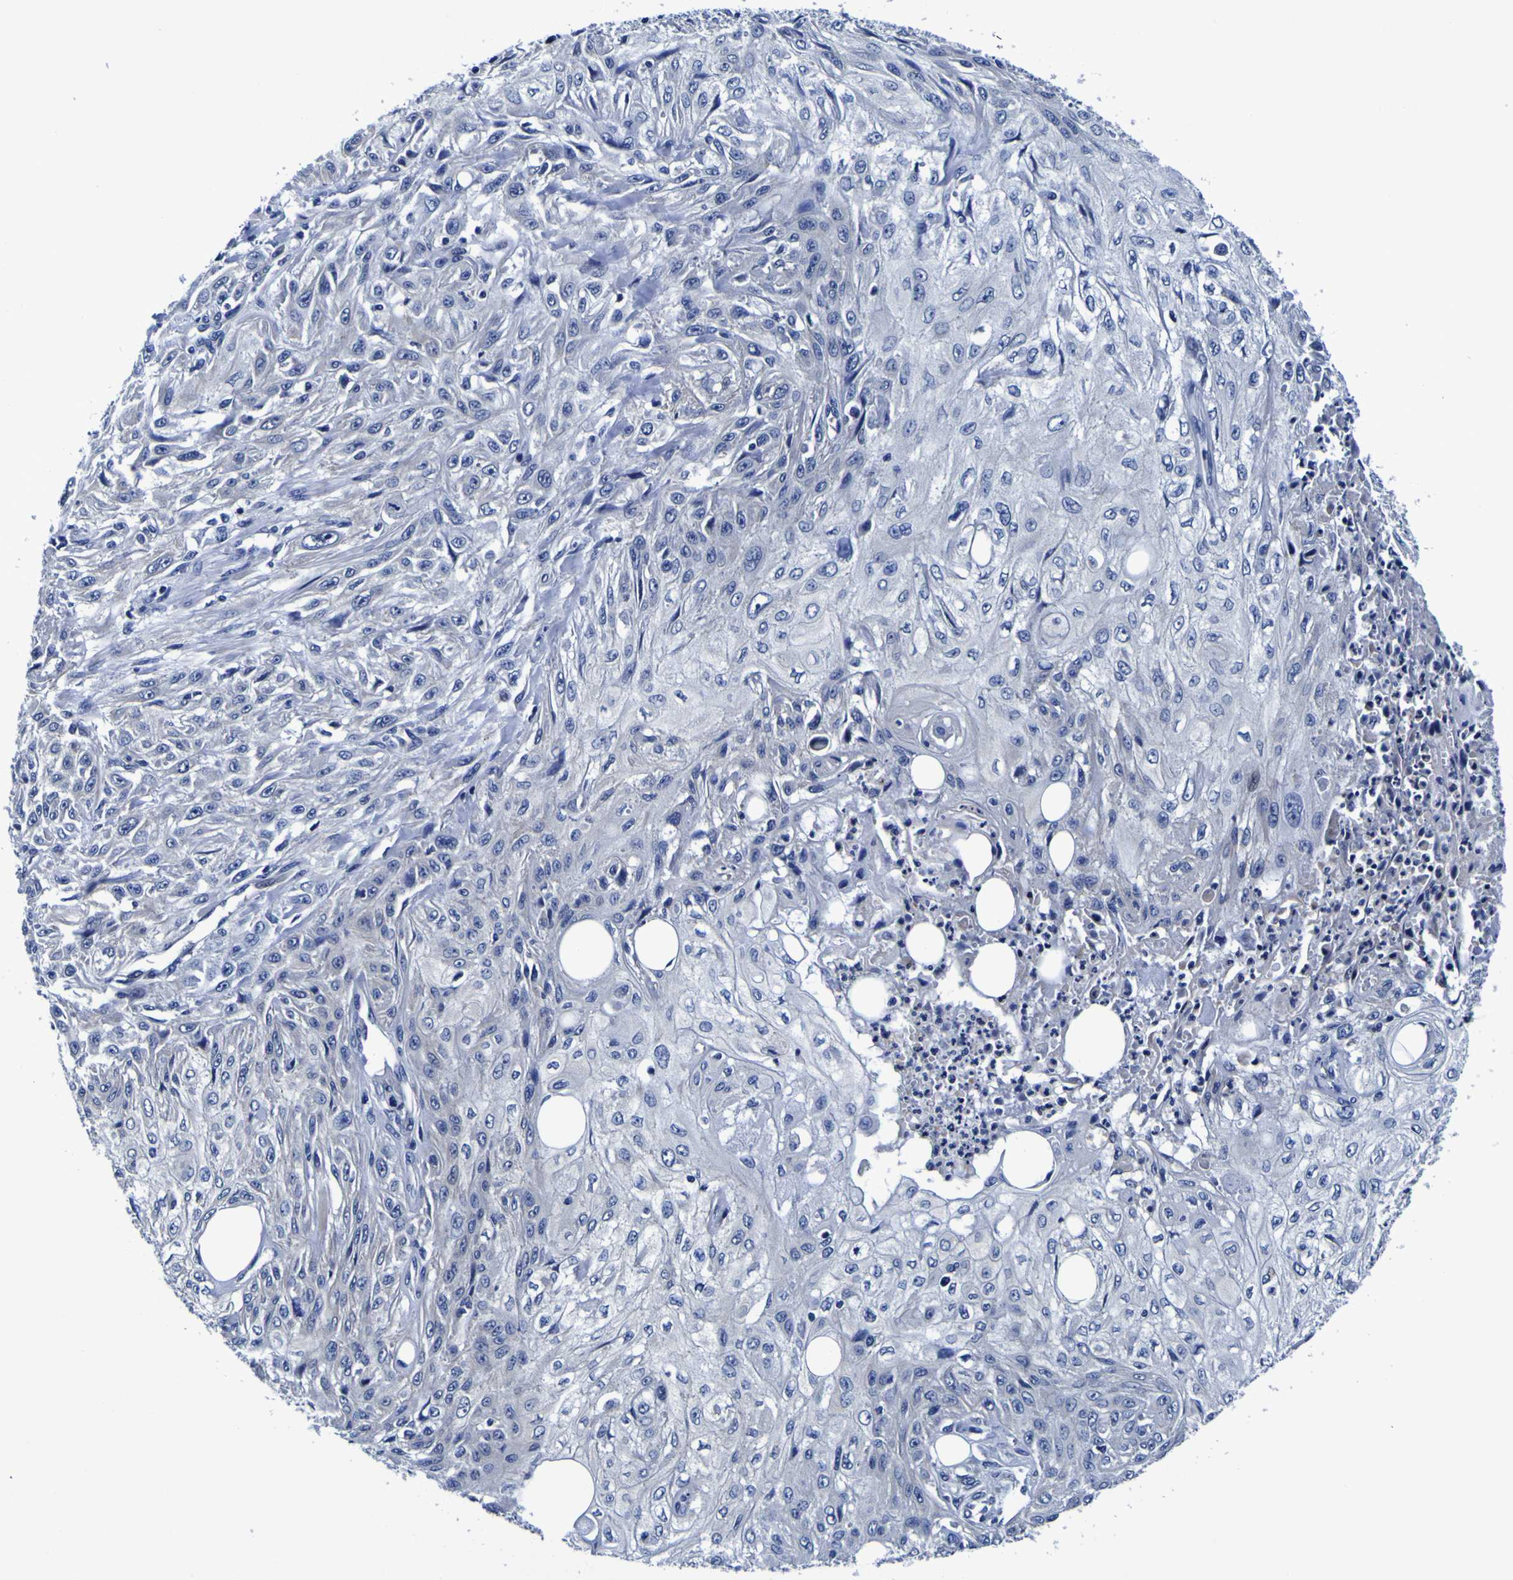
{"staining": {"intensity": "negative", "quantity": "none", "location": "none"}, "tissue": "skin cancer", "cell_type": "Tumor cells", "image_type": "cancer", "snomed": [{"axis": "morphology", "description": "Squamous cell carcinoma, NOS"}, {"axis": "topography", "description": "Skin"}], "caption": "High magnification brightfield microscopy of skin cancer stained with DAB (brown) and counterstained with hematoxylin (blue): tumor cells show no significant staining.", "gene": "PDLIM4", "patient": {"sex": "male", "age": 75}}